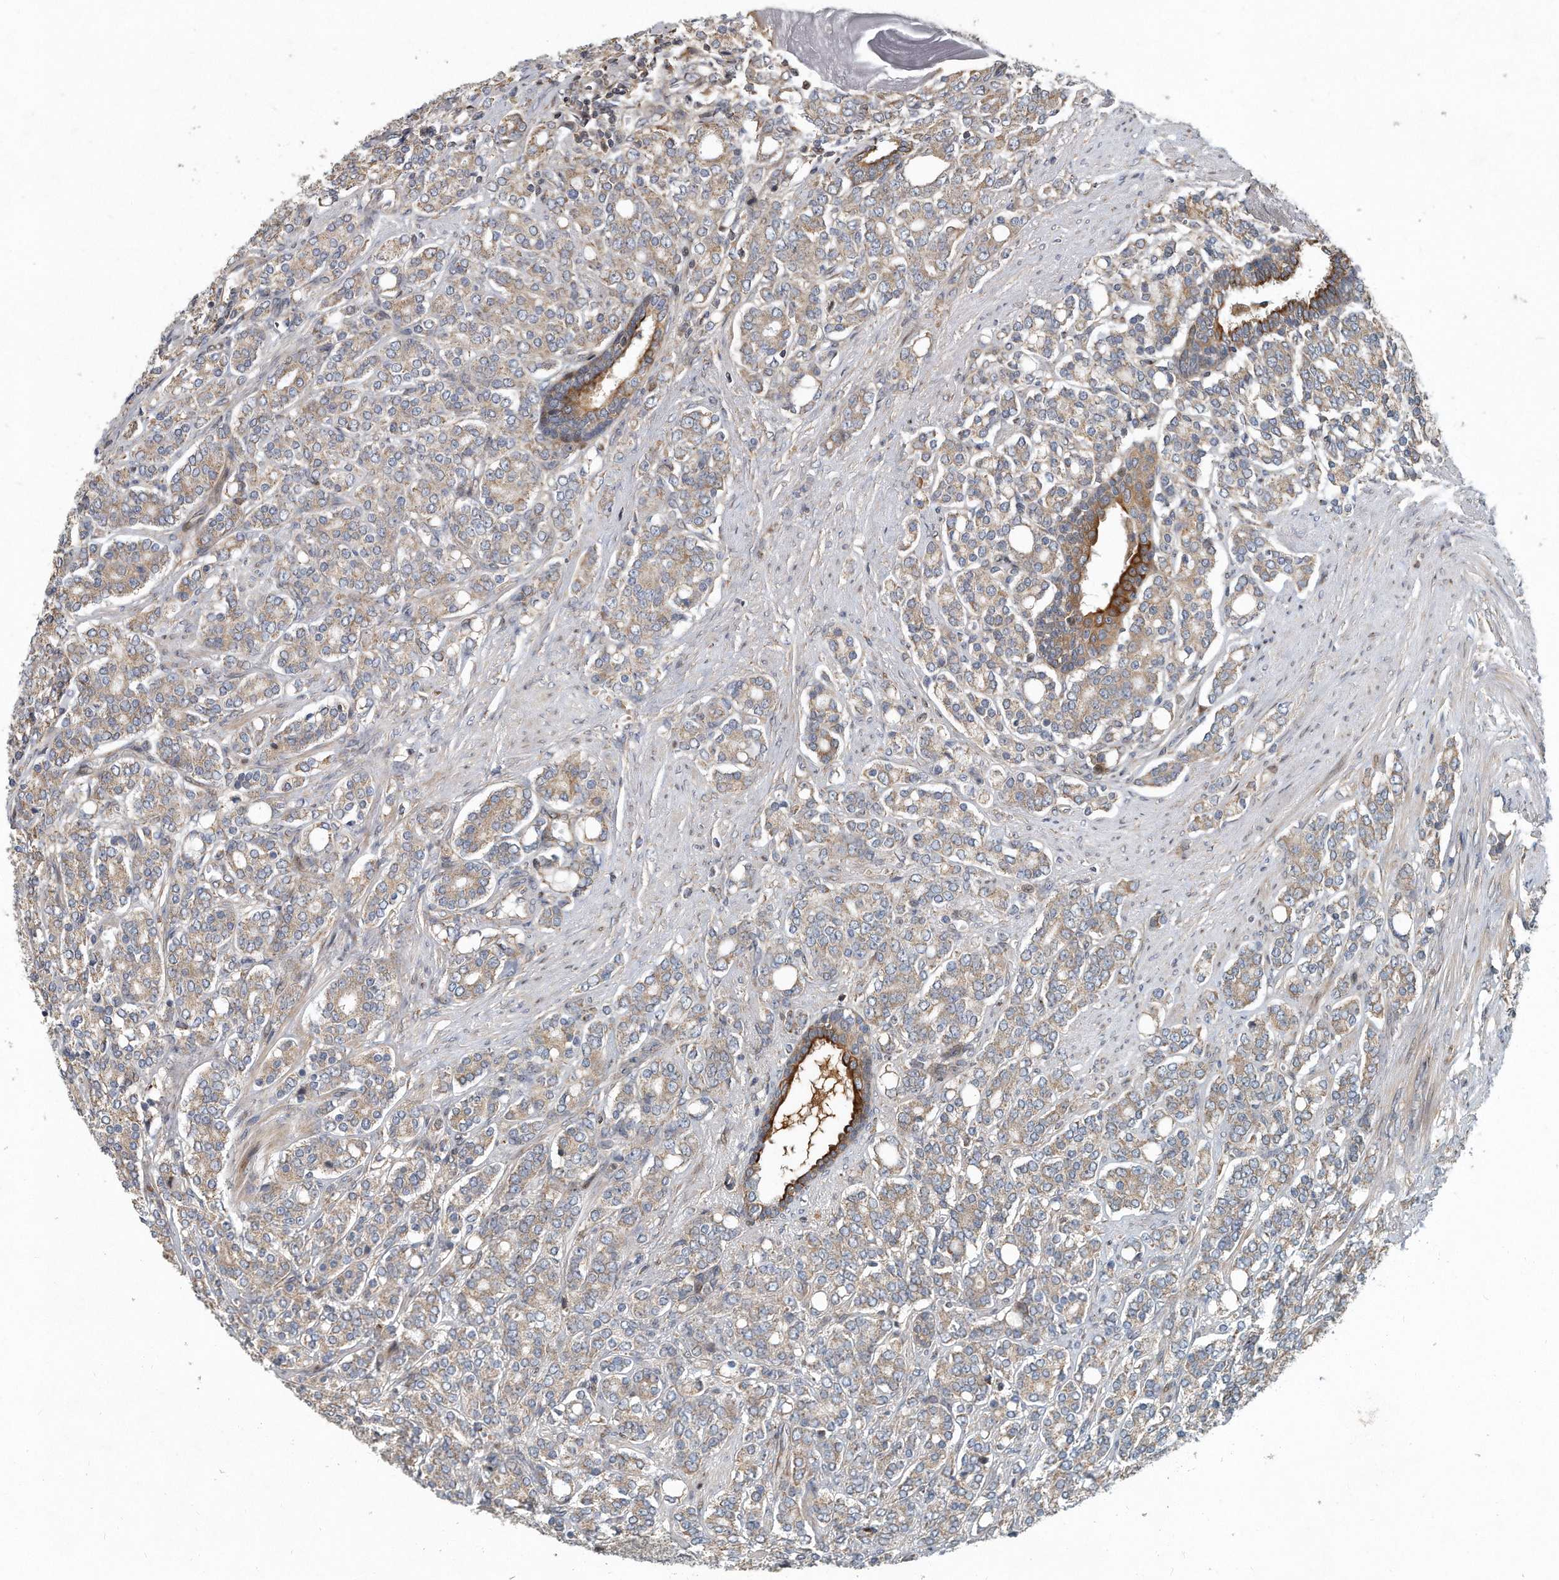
{"staining": {"intensity": "moderate", "quantity": "25%-75%", "location": "cytoplasmic/membranous"}, "tissue": "prostate cancer", "cell_type": "Tumor cells", "image_type": "cancer", "snomed": [{"axis": "morphology", "description": "Adenocarcinoma, High grade"}, {"axis": "topography", "description": "Prostate"}], "caption": "IHC (DAB) staining of human prostate adenocarcinoma (high-grade) exhibits moderate cytoplasmic/membranous protein positivity in about 25%-75% of tumor cells.", "gene": "PCDH8", "patient": {"sex": "male", "age": 62}}